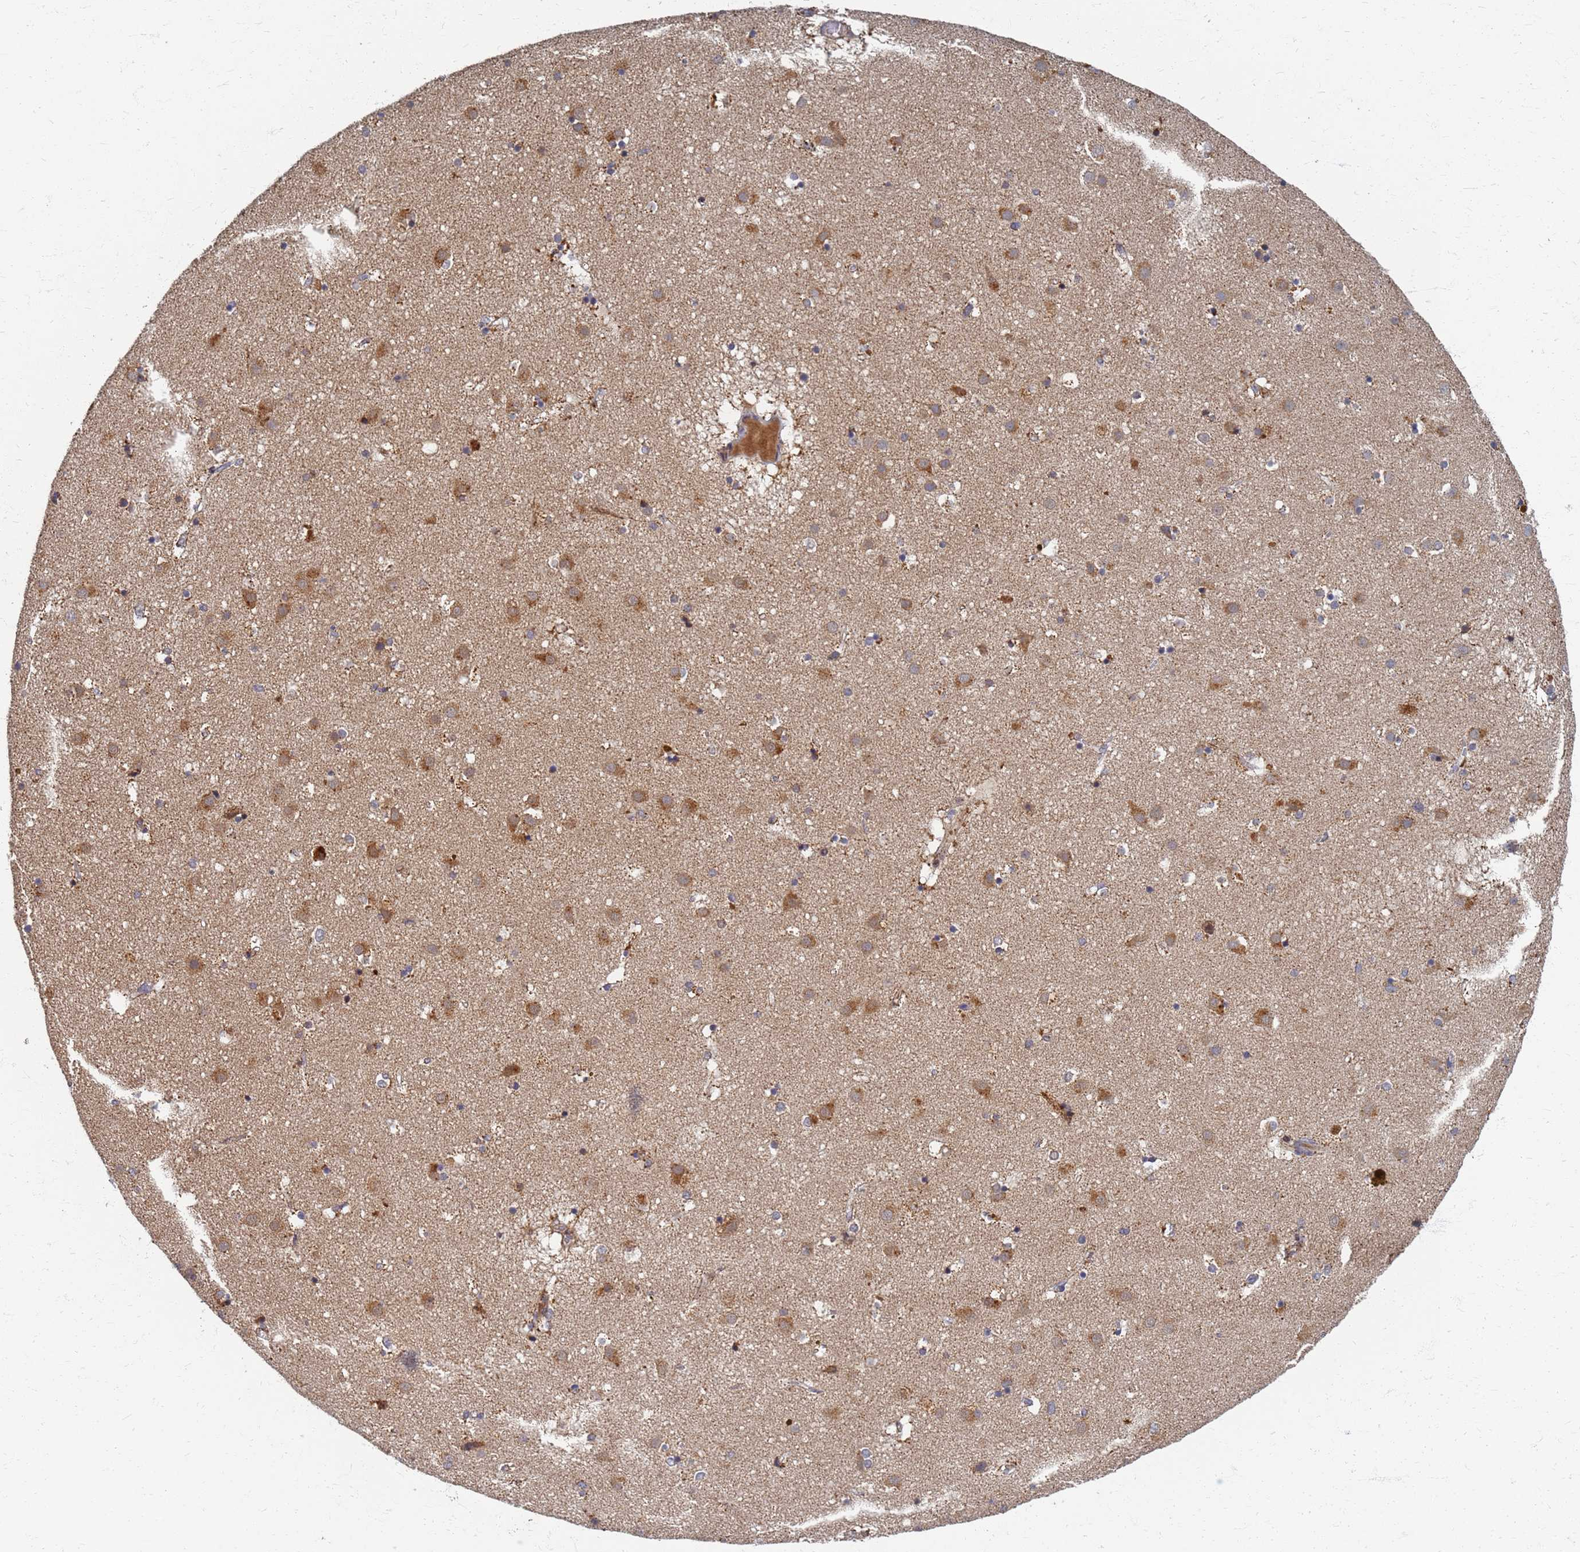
{"staining": {"intensity": "weak", "quantity": "<25%", "location": "cytoplasmic/membranous"}, "tissue": "caudate", "cell_type": "Glial cells", "image_type": "normal", "snomed": [{"axis": "morphology", "description": "Normal tissue, NOS"}, {"axis": "topography", "description": "Lateral ventricle wall"}], "caption": "A high-resolution photomicrograph shows immunohistochemistry (IHC) staining of benign caudate, which displays no significant positivity in glial cells.", "gene": "ATPAF1", "patient": {"sex": "male", "age": 70}}